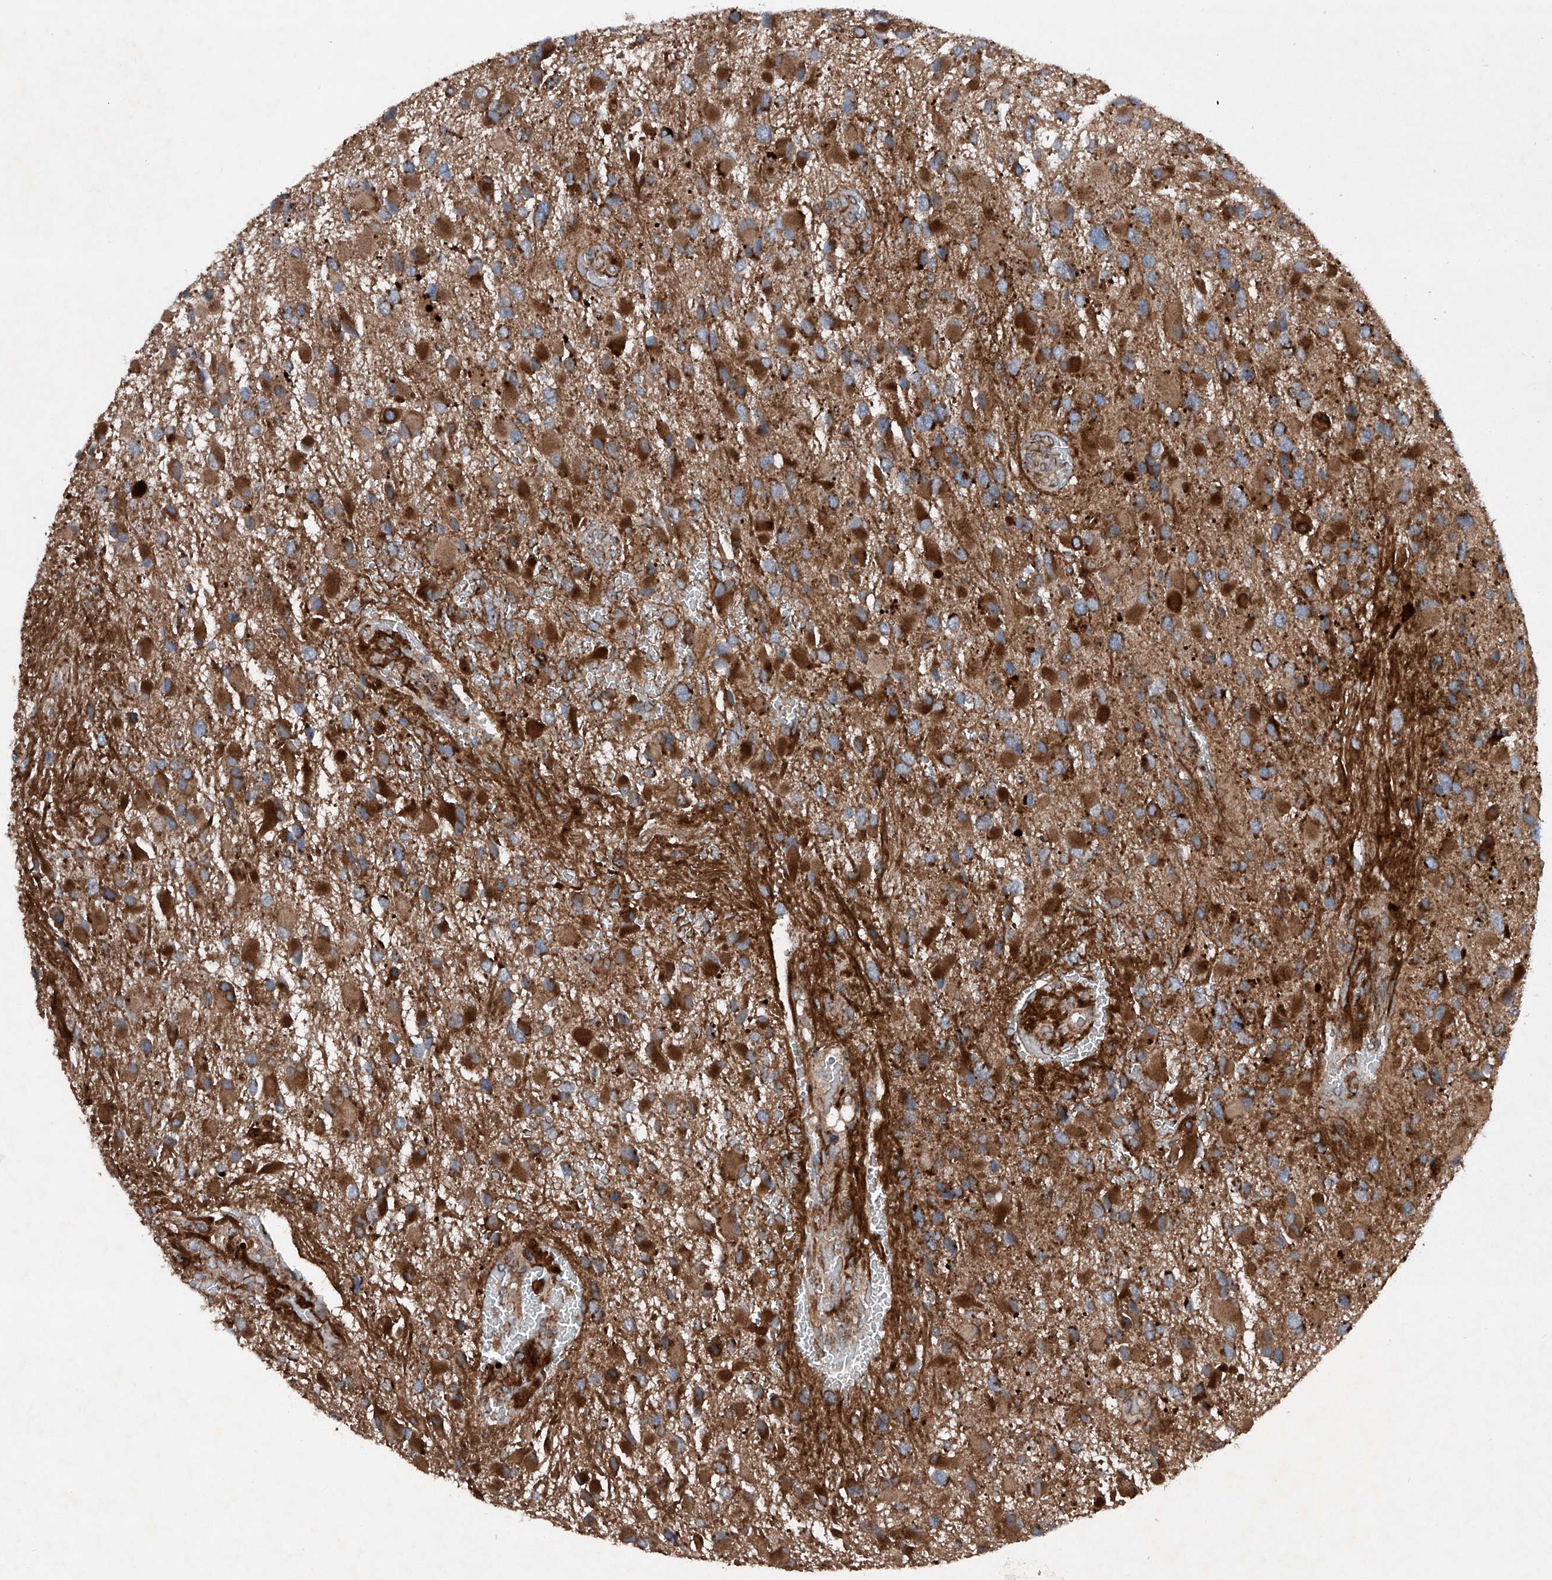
{"staining": {"intensity": "strong", "quantity": ">75%", "location": "cytoplasmic/membranous"}, "tissue": "glioma", "cell_type": "Tumor cells", "image_type": "cancer", "snomed": [{"axis": "morphology", "description": "Glioma, malignant, High grade"}, {"axis": "topography", "description": "Brain"}], "caption": "Immunohistochemical staining of malignant glioma (high-grade) exhibits strong cytoplasmic/membranous protein positivity in about >75% of tumor cells.", "gene": "DAD1", "patient": {"sex": "male", "age": 53}}